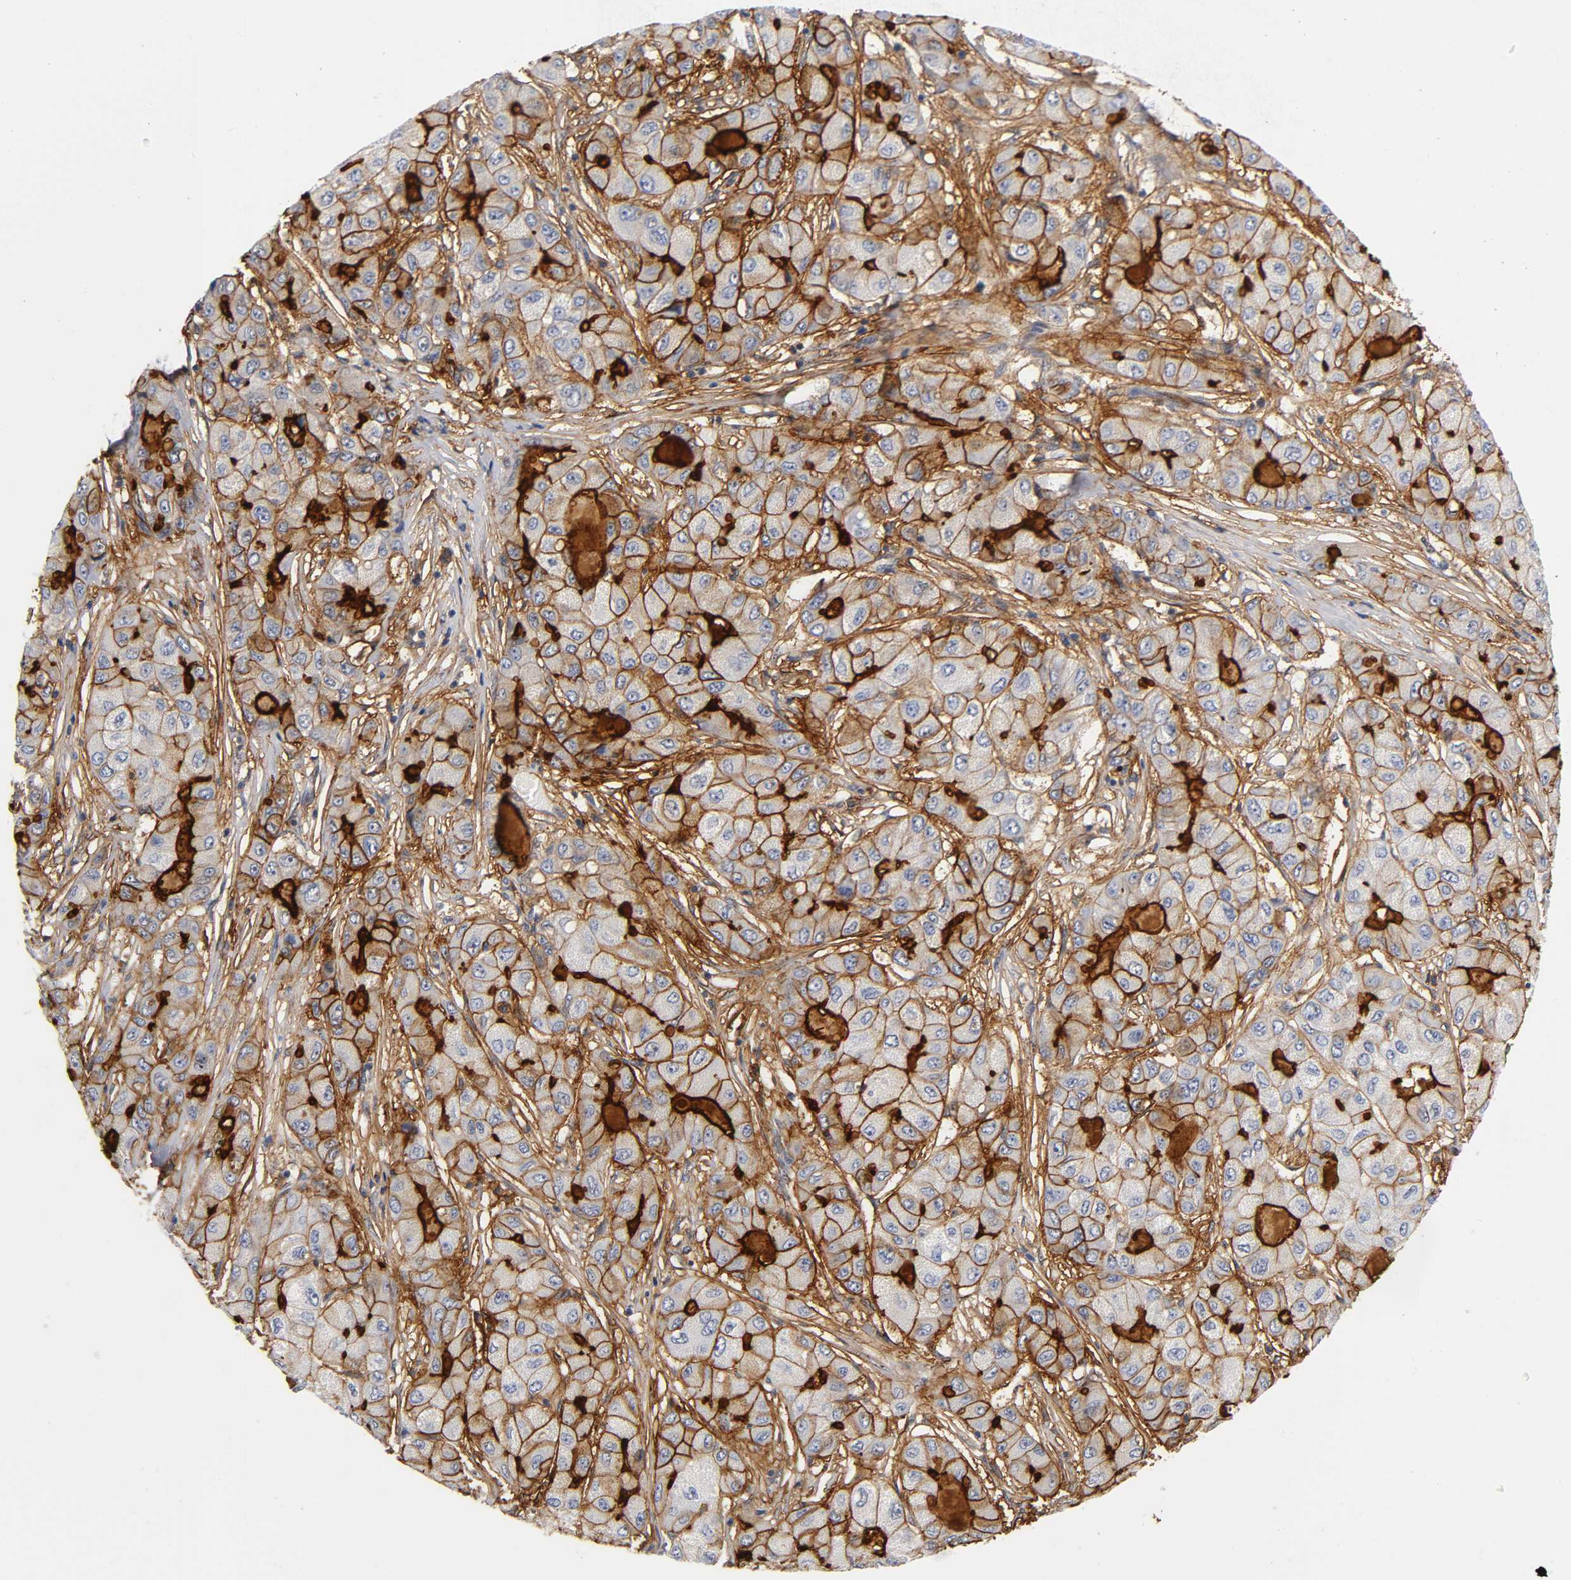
{"staining": {"intensity": "strong", "quantity": ">75%", "location": "cytoplasmic/membranous"}, "tissue": "liver cancer", "cell_type": "Tumor cells", "image_type": "cancer", "snomed": [{"axis": "morphology", "description": "Carcinoma, Hepatocellular, NOS"}, {"axis": "topography", "description": "Liver"}], "caption": "About >75% of tumor cells in liver cancer reveal strong cytoplasmic/membranous protein expression as visualized by brown immunohistochemical staining.", "gene": "ICAM1", "patient": {"sex": "male", "age": 80}}